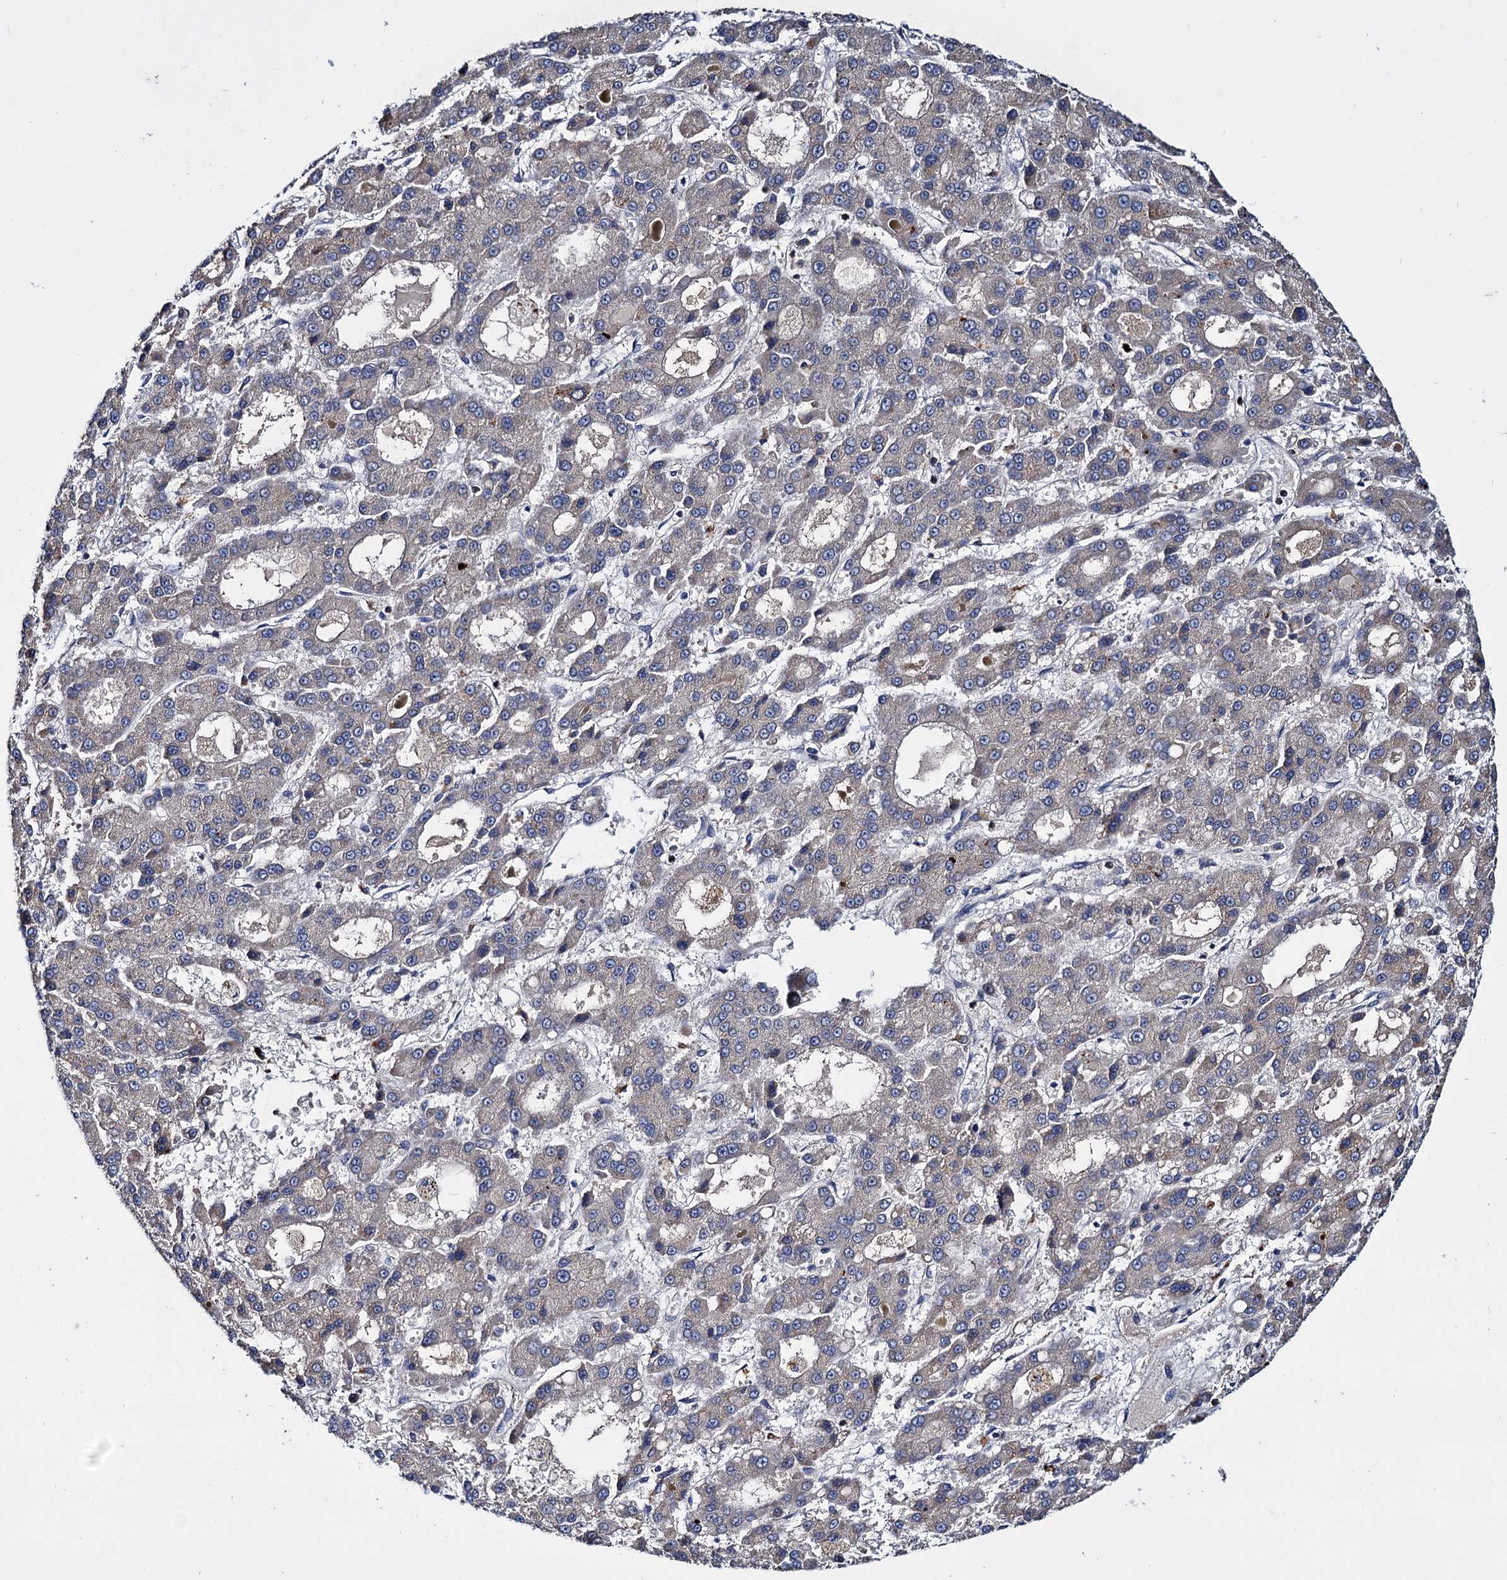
{"staining": {"intensity": "negative", "quantity": "none", "location": "none"}, "tissue": "liver cancer", "cell_type": "Tumor cells", "image_type": "cancer", "snomed": [{"axis": "morphology", "description": "Carcinoma, Hepatocellular, NOS"}, {"axis": "topography", "description": "Liver"}], "caption": "A histopathology image of human liver cancer is negative for staining in tumor cells.", "gene": "CEP192", "patient": {"sex": "male", "age": 70}}